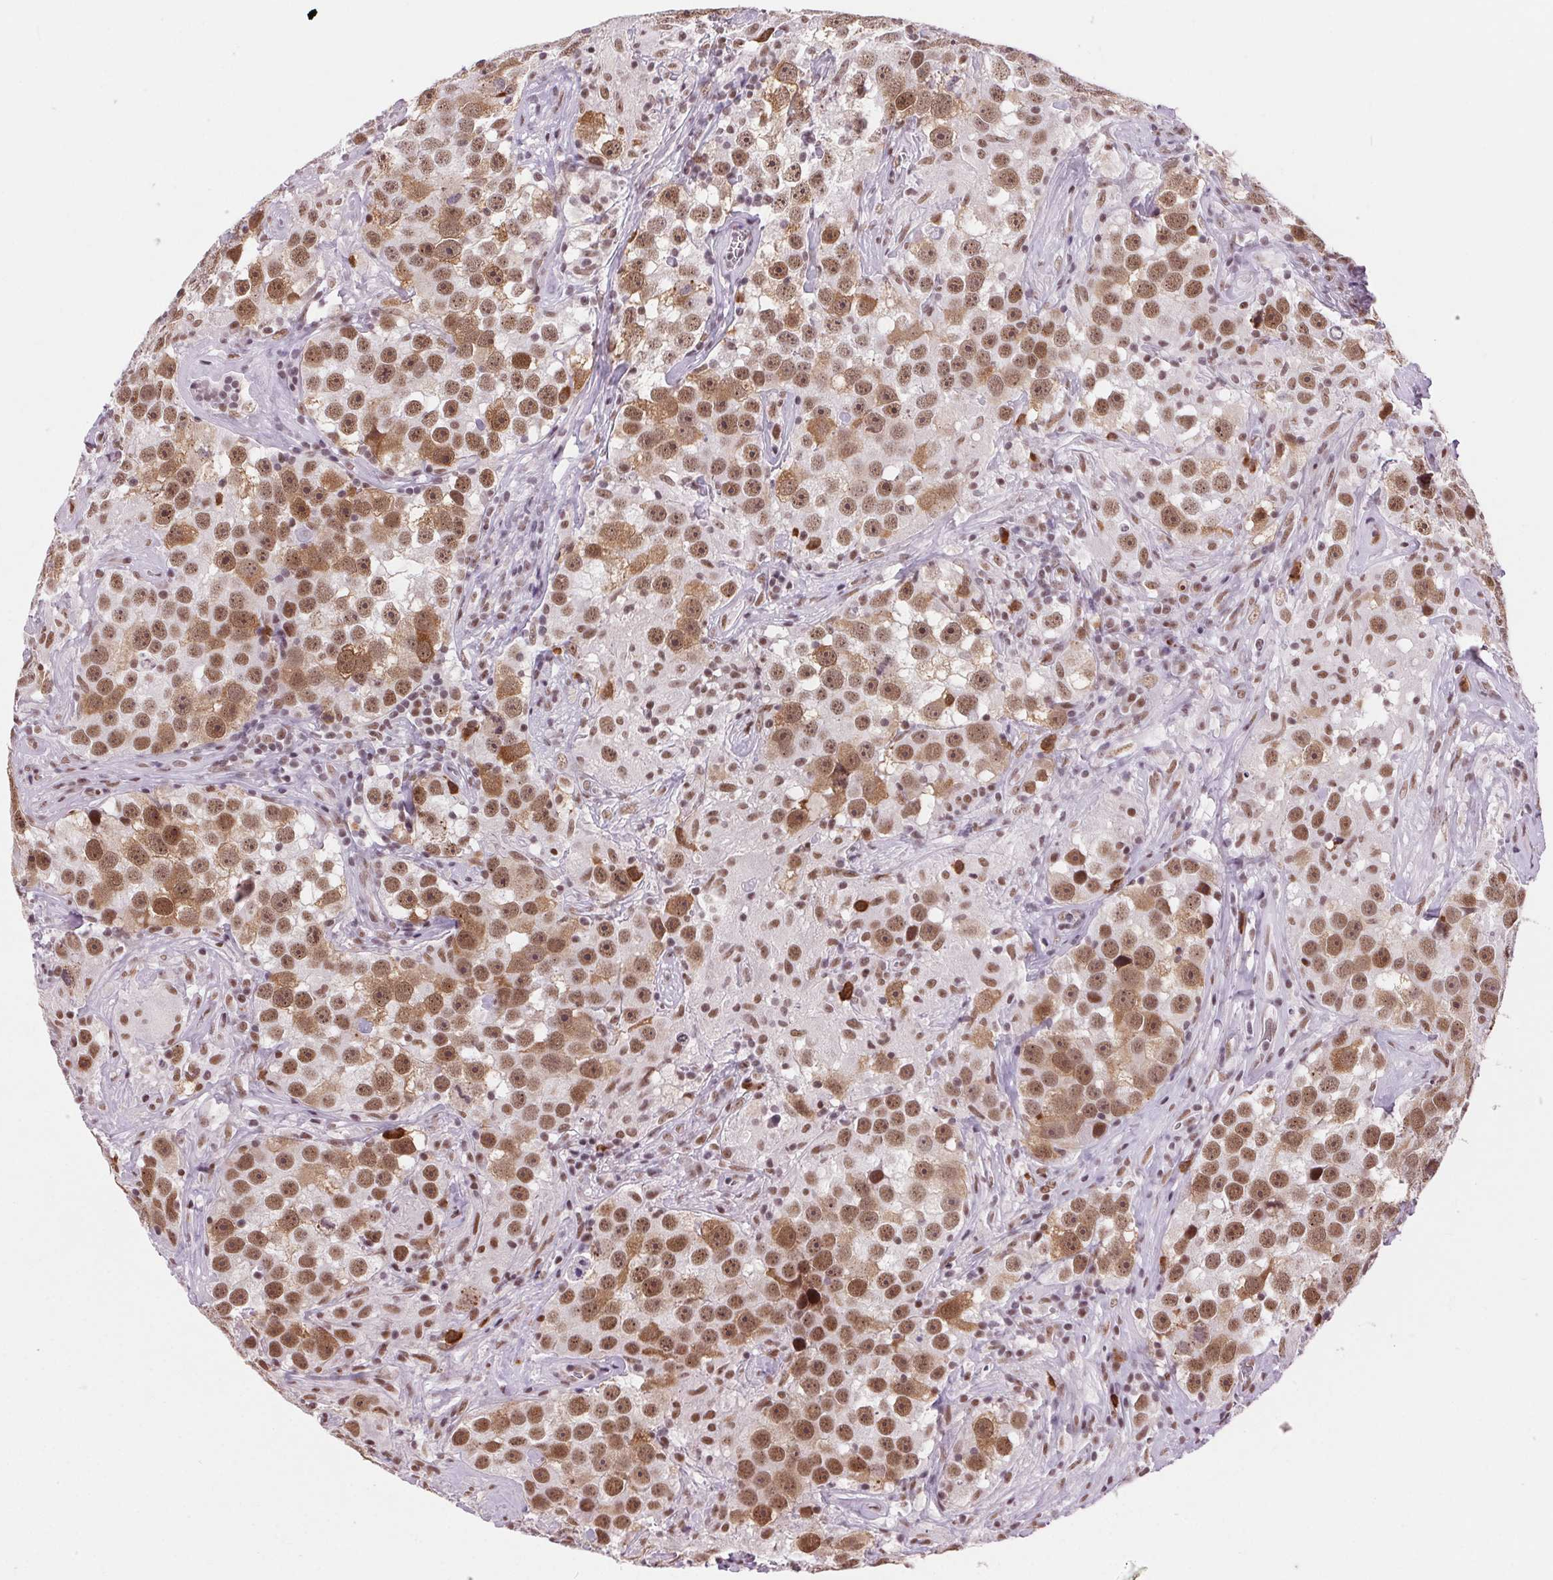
{"staining": {"intensity": "moderate", "quantity": ">75%", "location": "cytoplasmic/membranous,nuclear"}, "tissue": "testis cancer", "cell_type": "Tumor cells", "image_type": "cancer", "snomed": [{"axis": "morphology", "description": "Seminoma, NOS"}, {"axis": "topography", "description": "Testis"}], "caption": "IHC of testis seminoma shows medium levels of moderate cytoplasmic/membranous and nuclear positivity in approximately >75% of tumor cells.", "gene": "CD2BP2", "patient": {"sex": "male", "age": 49}}